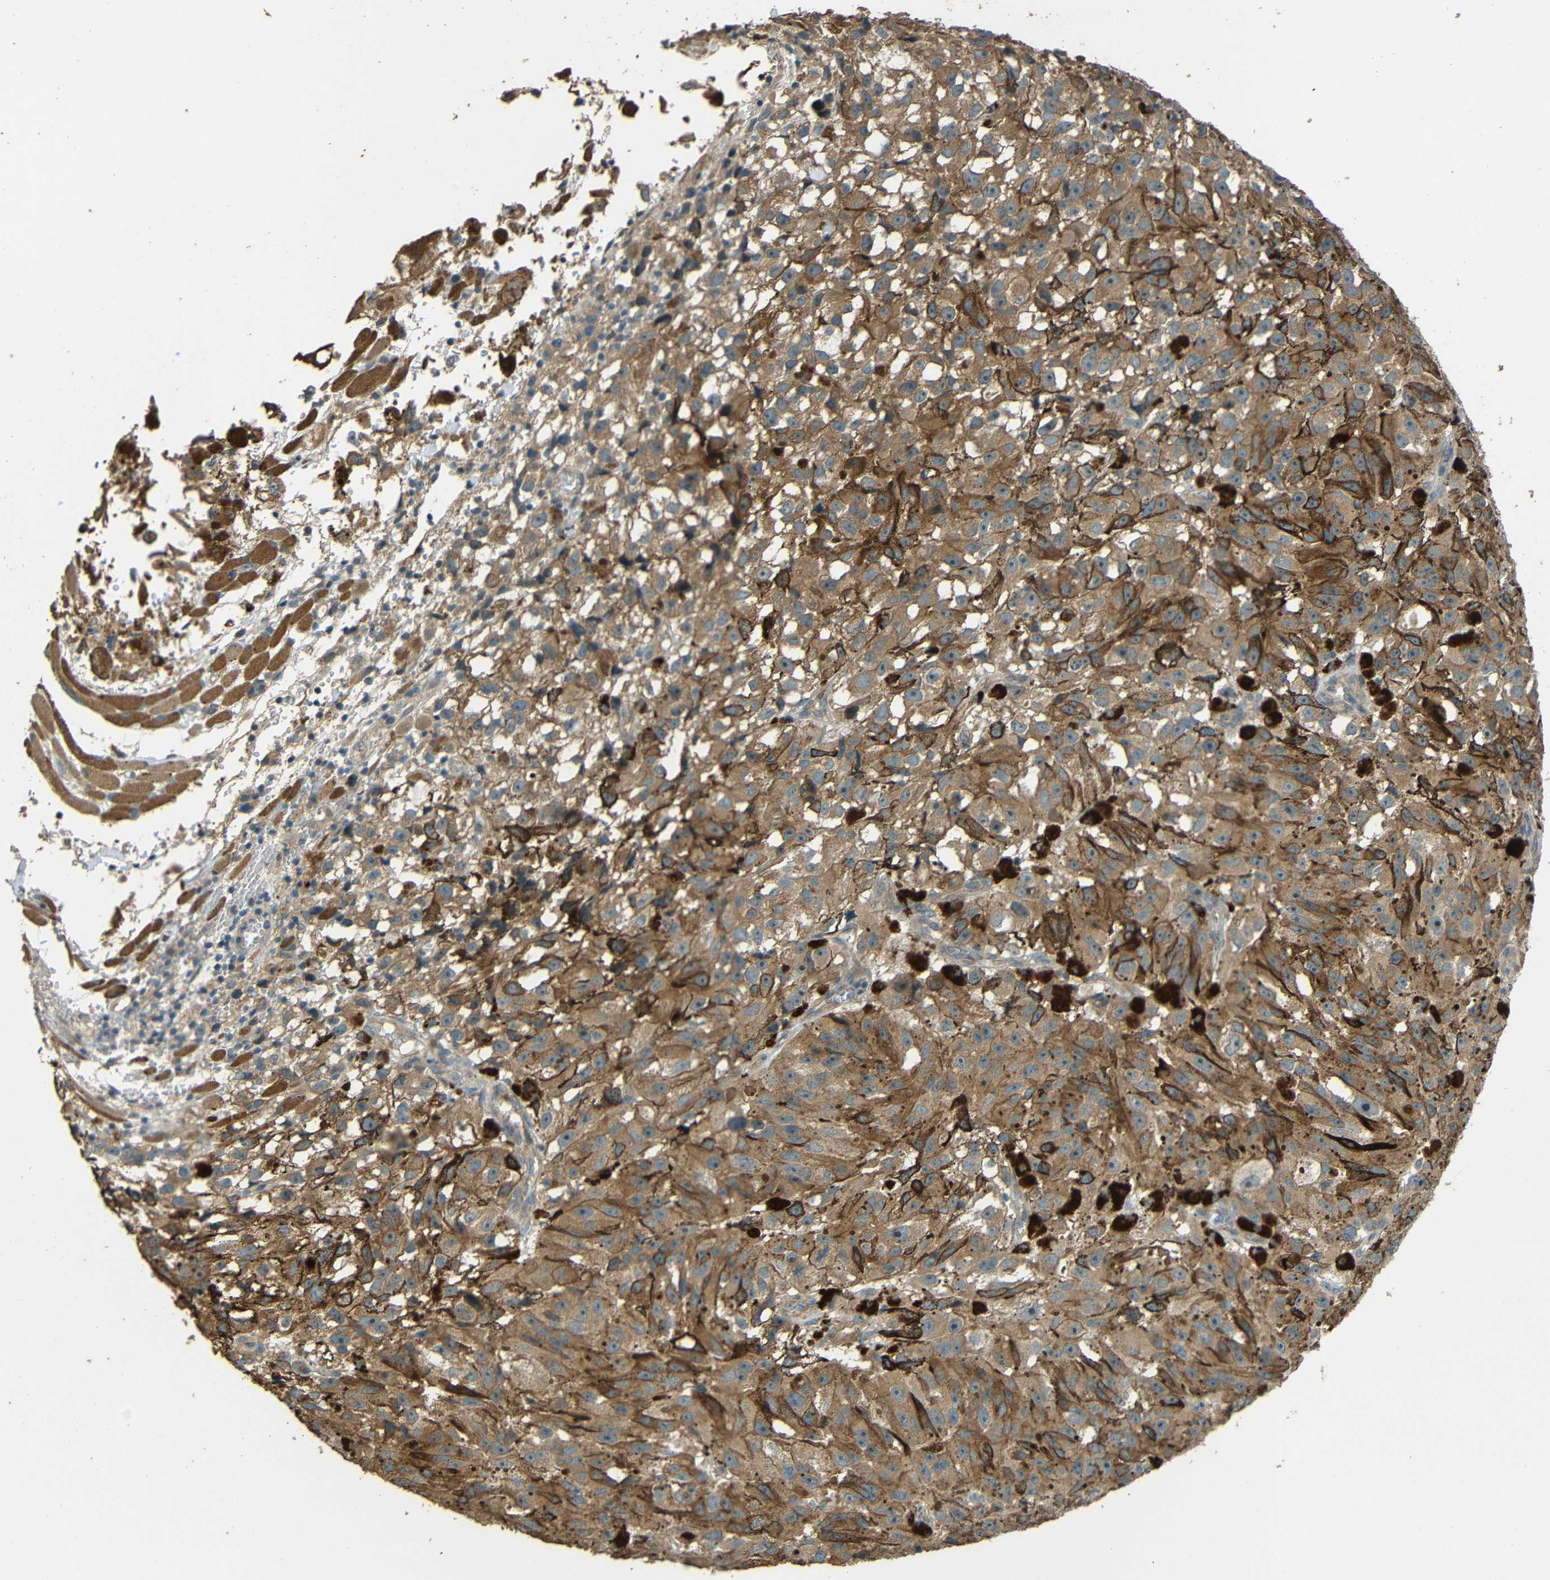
{"staining": {"intensity": "moderate", "quantity": ">75%", "location": "cytoplasmic/membranous"}, "tissue": "melanoma", "cell_type": "Tumor cells", "image_type": "cancer", "snomed": [{"axis": "morphology", "description": "Malignant melanoma, NOS"}, {"axis": "topography", "description": "Skin"}], "caption": "Human melanoma stained with a brown dye displays moderate cytoplasmic/membranous positive expression in approximately >75% of tumor cells.", "gene": "ACACA", "patient": {"sex": "female", "age": 104}}